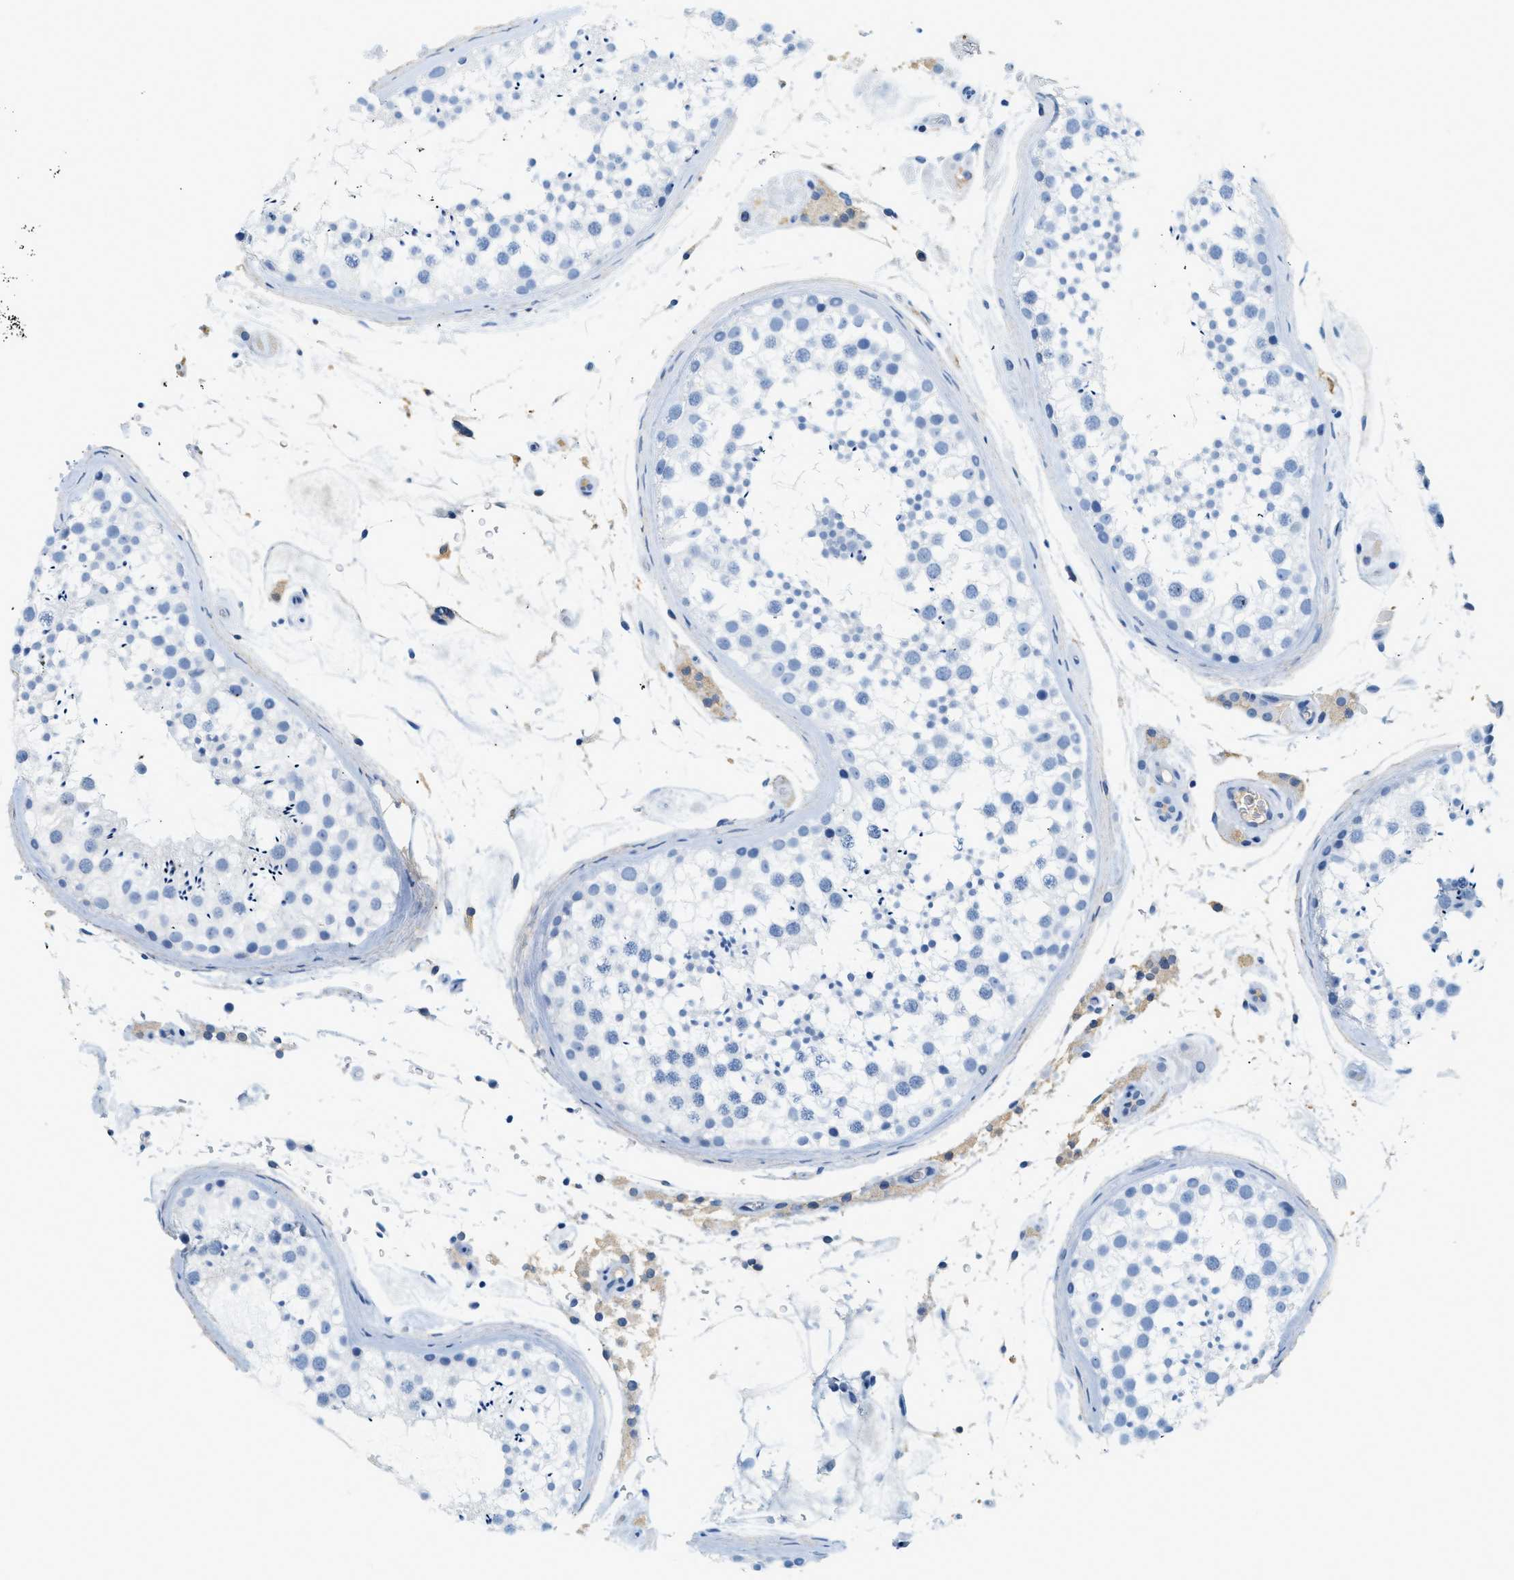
{"staining": {"intensity": "negative", "quantity": "none", "location": "none"}, "tissue": "testis", "cell_type": "Cells in seminiferous ducts", "image_type": "normal", "snomed": [{"axis": "morphology", "description": "Normal tissue, NOS"}, {"axis": "topography", "description": "Testis"}], "caption": "Cells in seminiferous ducts show no significant expression in benign testis. (Immunohistochemistry, brightfield microscopy, high magnification).", "gene": "LCN2", "patient": {"sex": "male", "age": 46}}